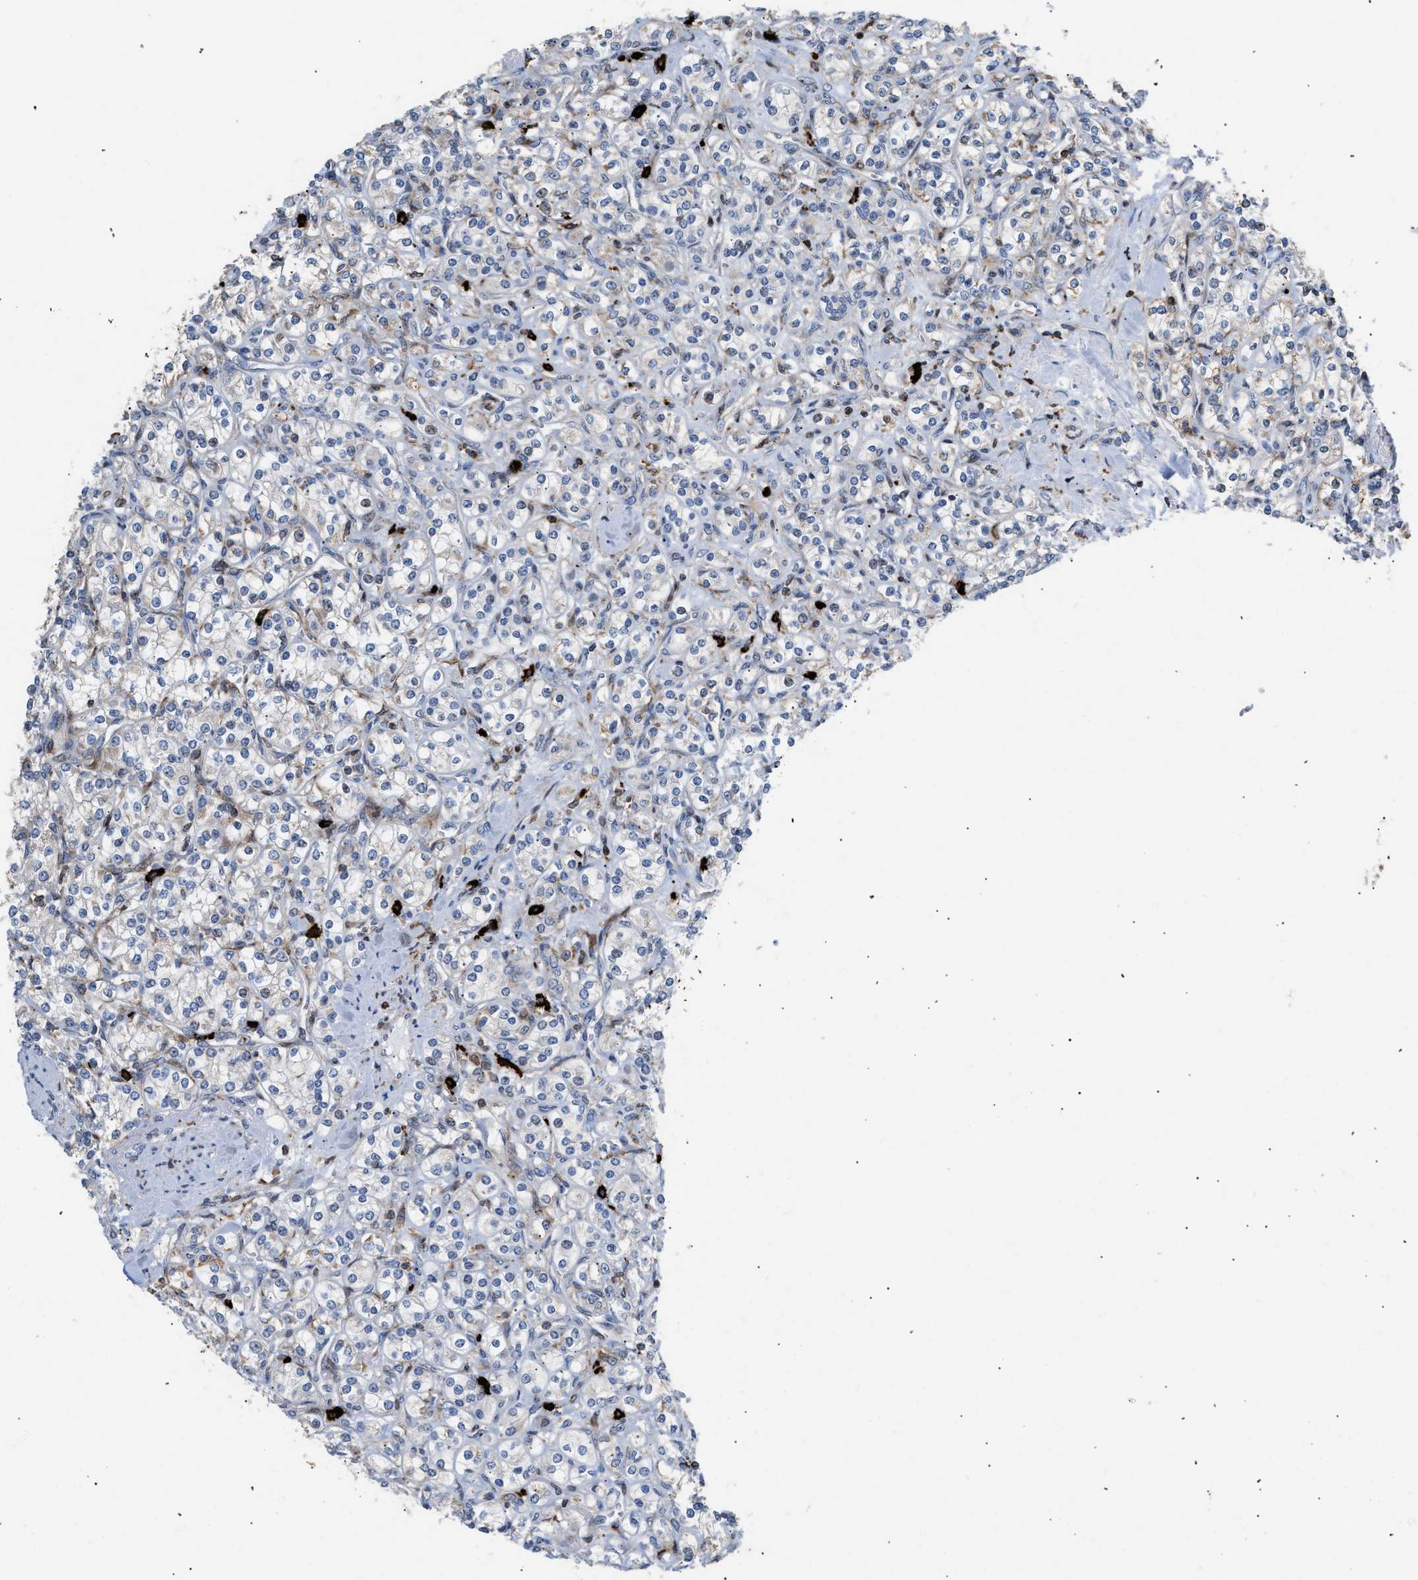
{"staining": {"intensity": "weak", "quantity": "<25%", "location": "cytoplasmic/membranous"}, "tissue": "renal cancer", "cell_type": "Tumor cells", "image_type": "cancer", "snomed": [{"axis": "morphology", "description": "Adenocarcinoma, NOS"}, {"axis": "topography", "description": "Kidney"}], "caption": "Photomicrograph shows no significant protein staining in tumor cells of renal cancer (adenocarcinoma). The staining is performed using DAB (3,3'-diaminobenzidine) brown chromogen with nuclei counter-stained in using hematoxylin.", "gene": "ATP9A", "patient": {"sex": "male", "age": 77}}